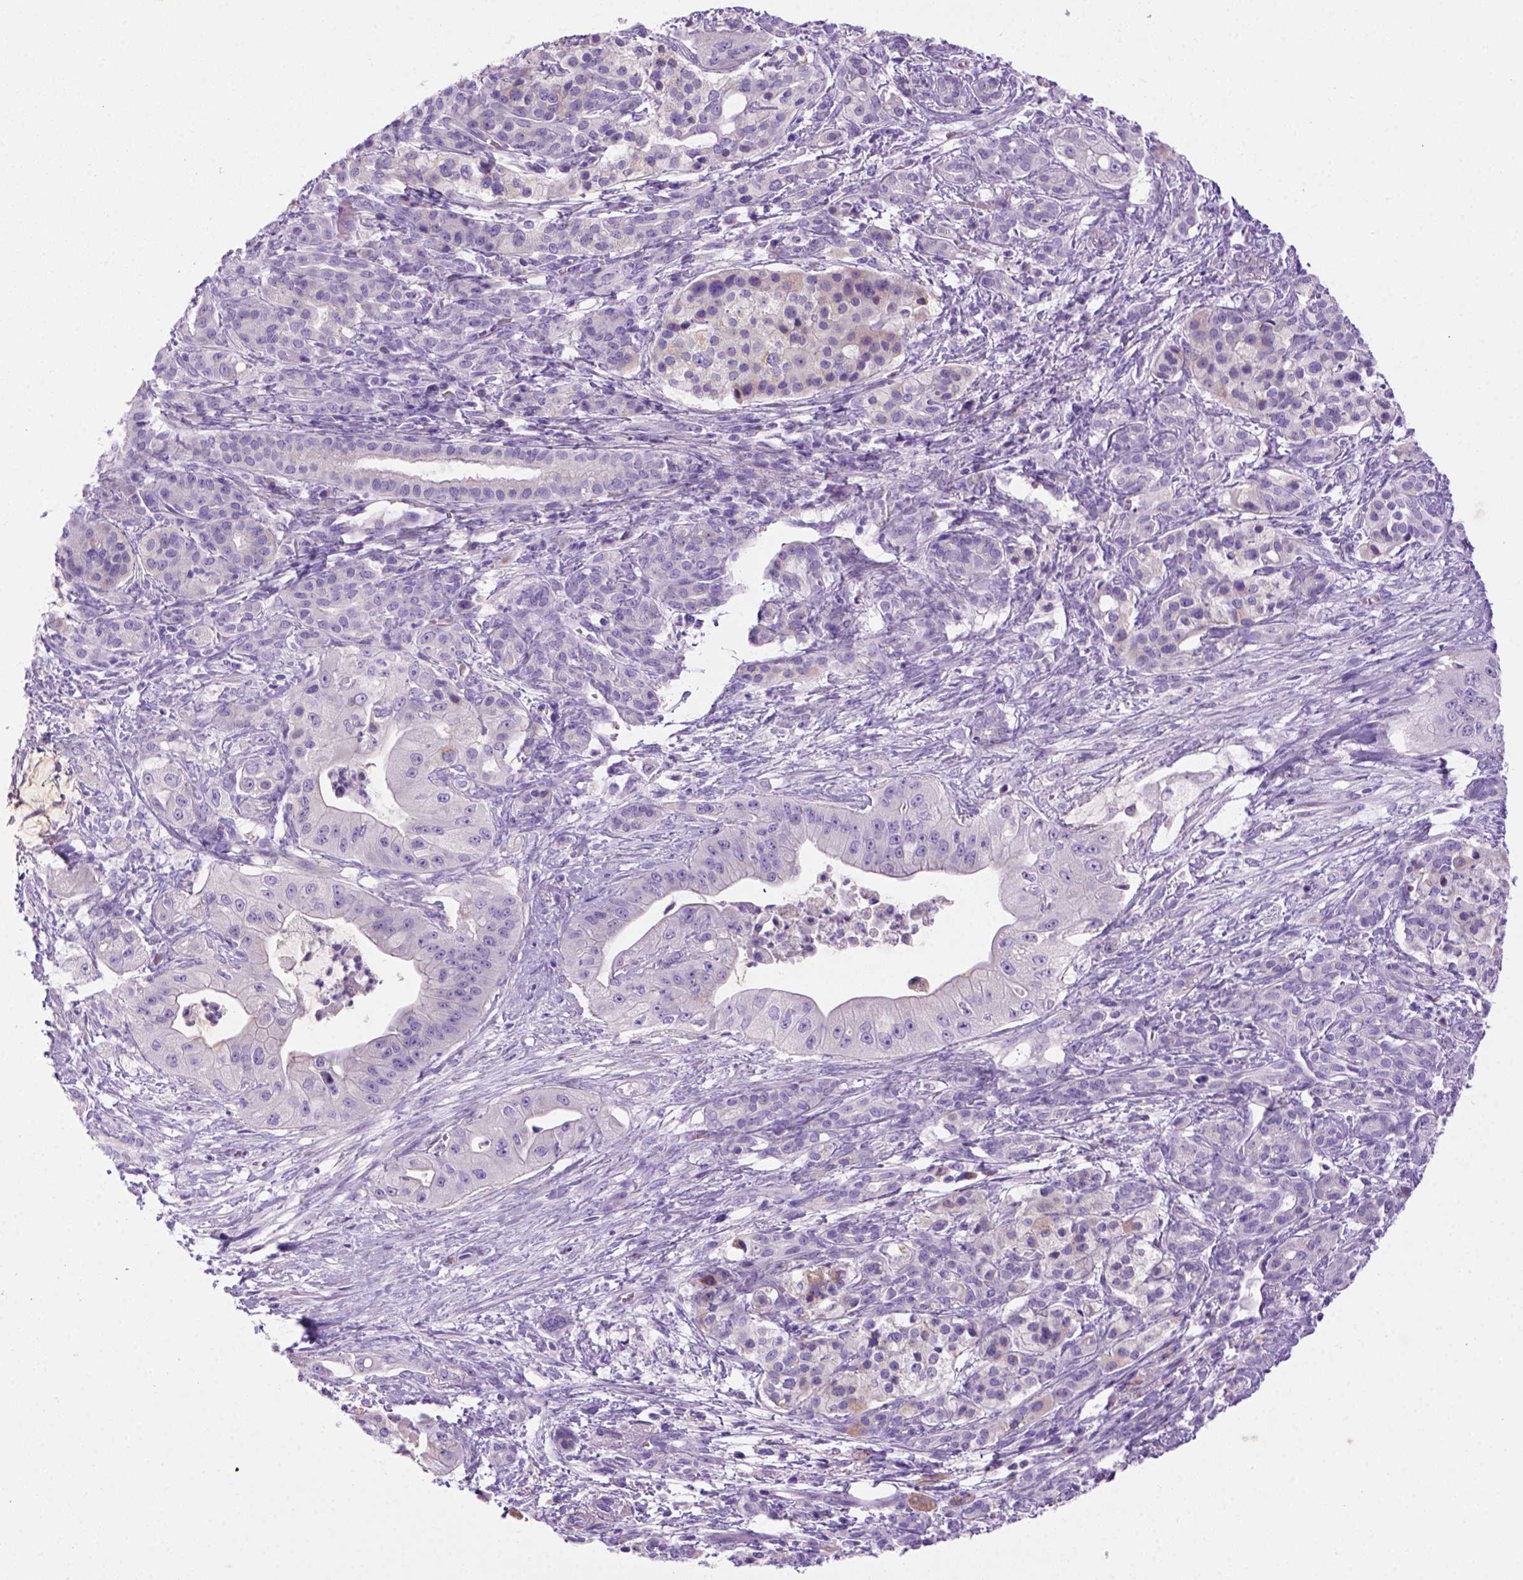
{"staining": {"intensity": "negative", "quantity": "none", "location": "none"}, "tissue": "pancreatic cancer", "cell_type": "Tumor cells", "image_type": "cancer", "snomed": [{"axis": "morphology", "description": "Normal tissue, NOS"}, {"axis": "morphology", "description": "Inflammation, NOS"}, {"axis": "morphology", "description": "Adenocarcinoma, NOS"}, {"axis": "topography", "description": "Pancreas"}], "caption": "IHC image of neoplastic tissue: pancreatic cancer (adenocarcinoma) stained with DAB exhibits no significant protein staining in tumor cells.", "gene": "DNAH11", "patient": {"sex": "male", "age": 57}}